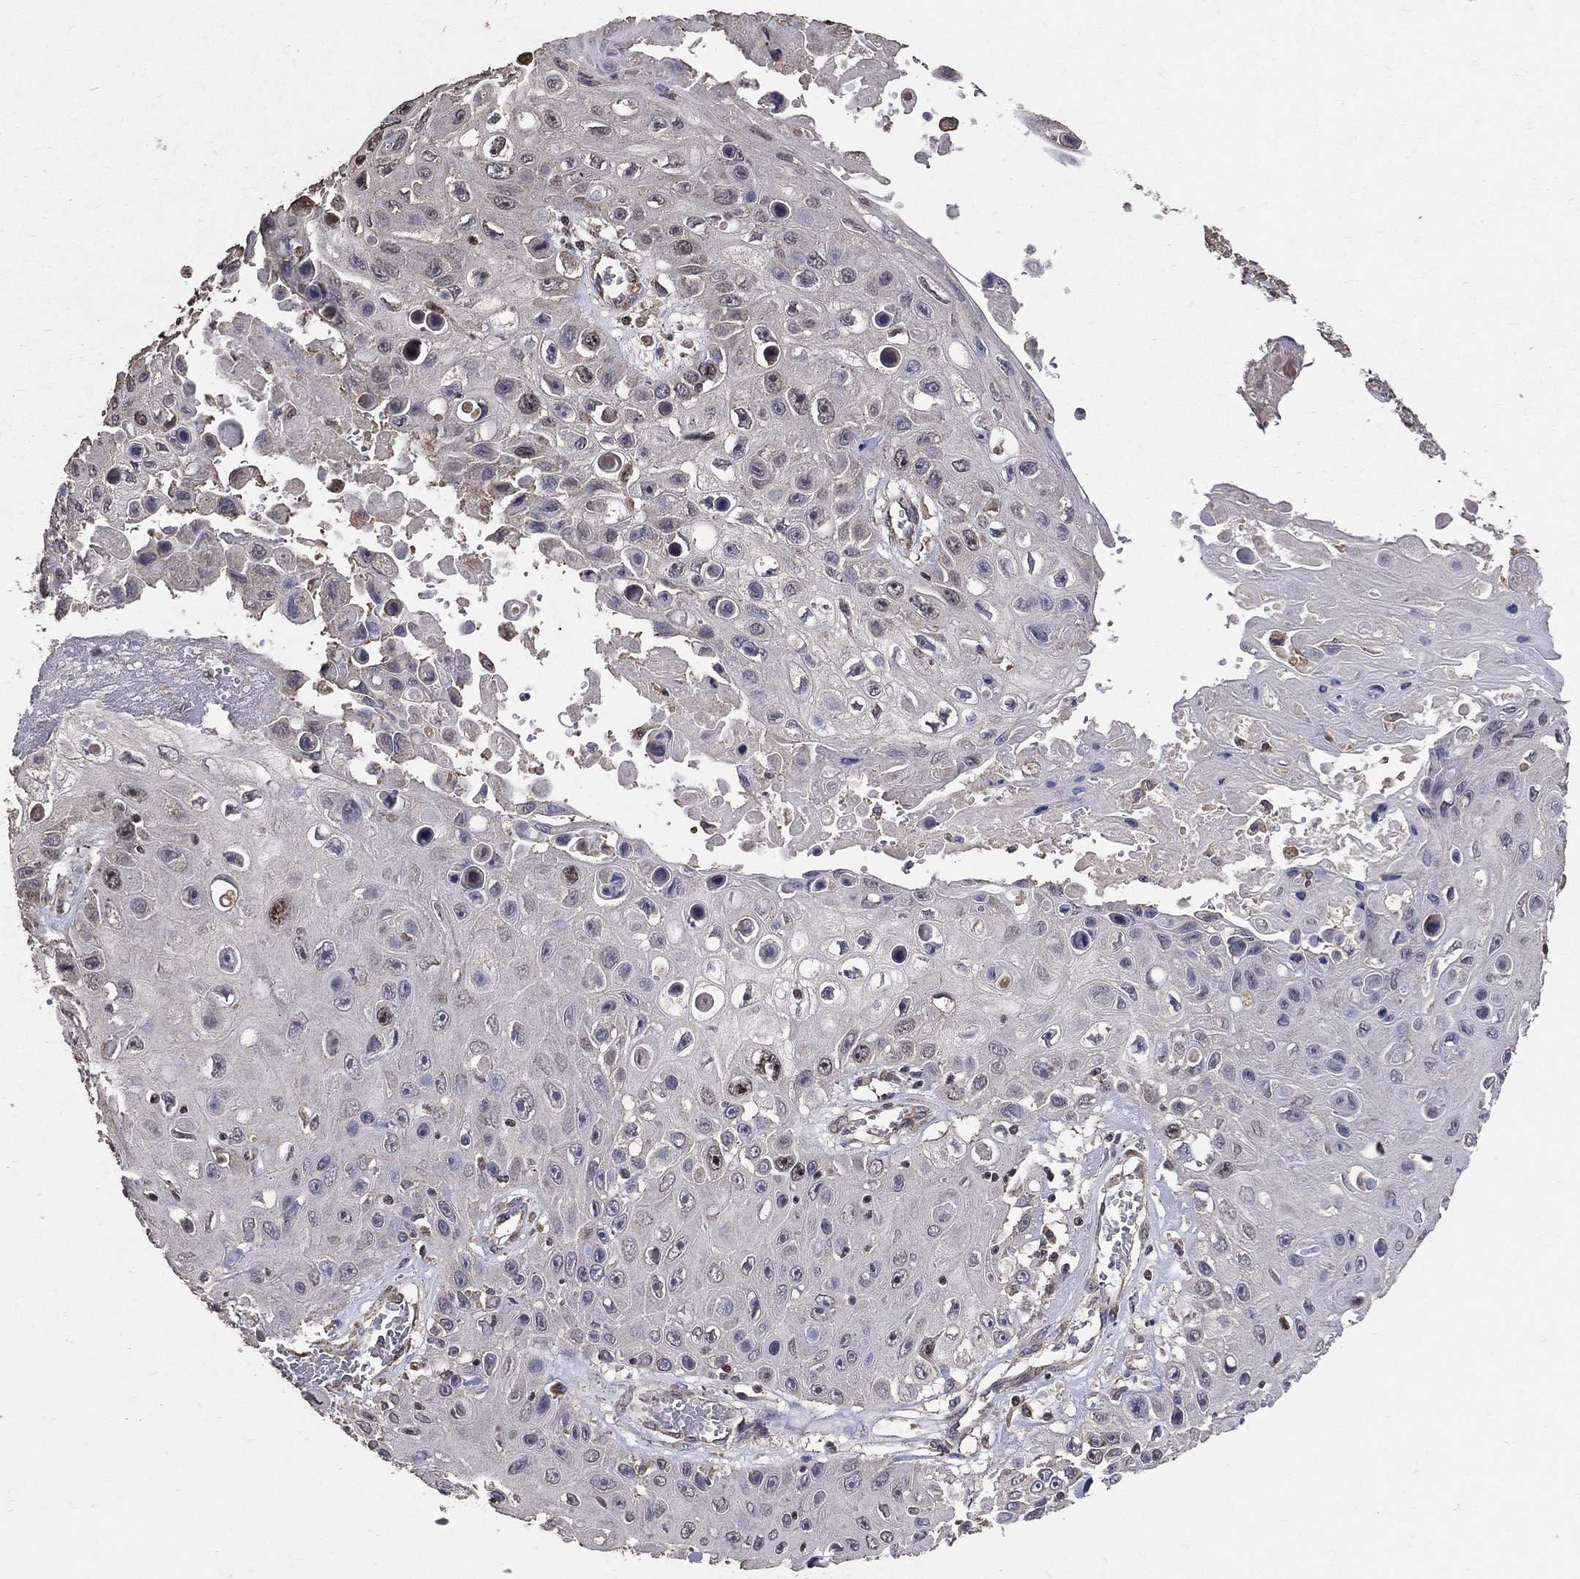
{"staining": {"intensity": "negative", "quantity": "none", "location": "none"}, "tissue": "skin cancer", "cell_type": "Tumor cells", "image_type": "cancer", "snomed": [{"axis": "morphology", "description": "Squamous cell carcinoma, NOS"}, {"axis": "topography", "description": "Skin"}], "caption": "Tumor cells are negative for protein expression in human squamous cell carcinoma (skin).", "gene": "LY6K", "patient": {"sex": "male", "age": 82}}